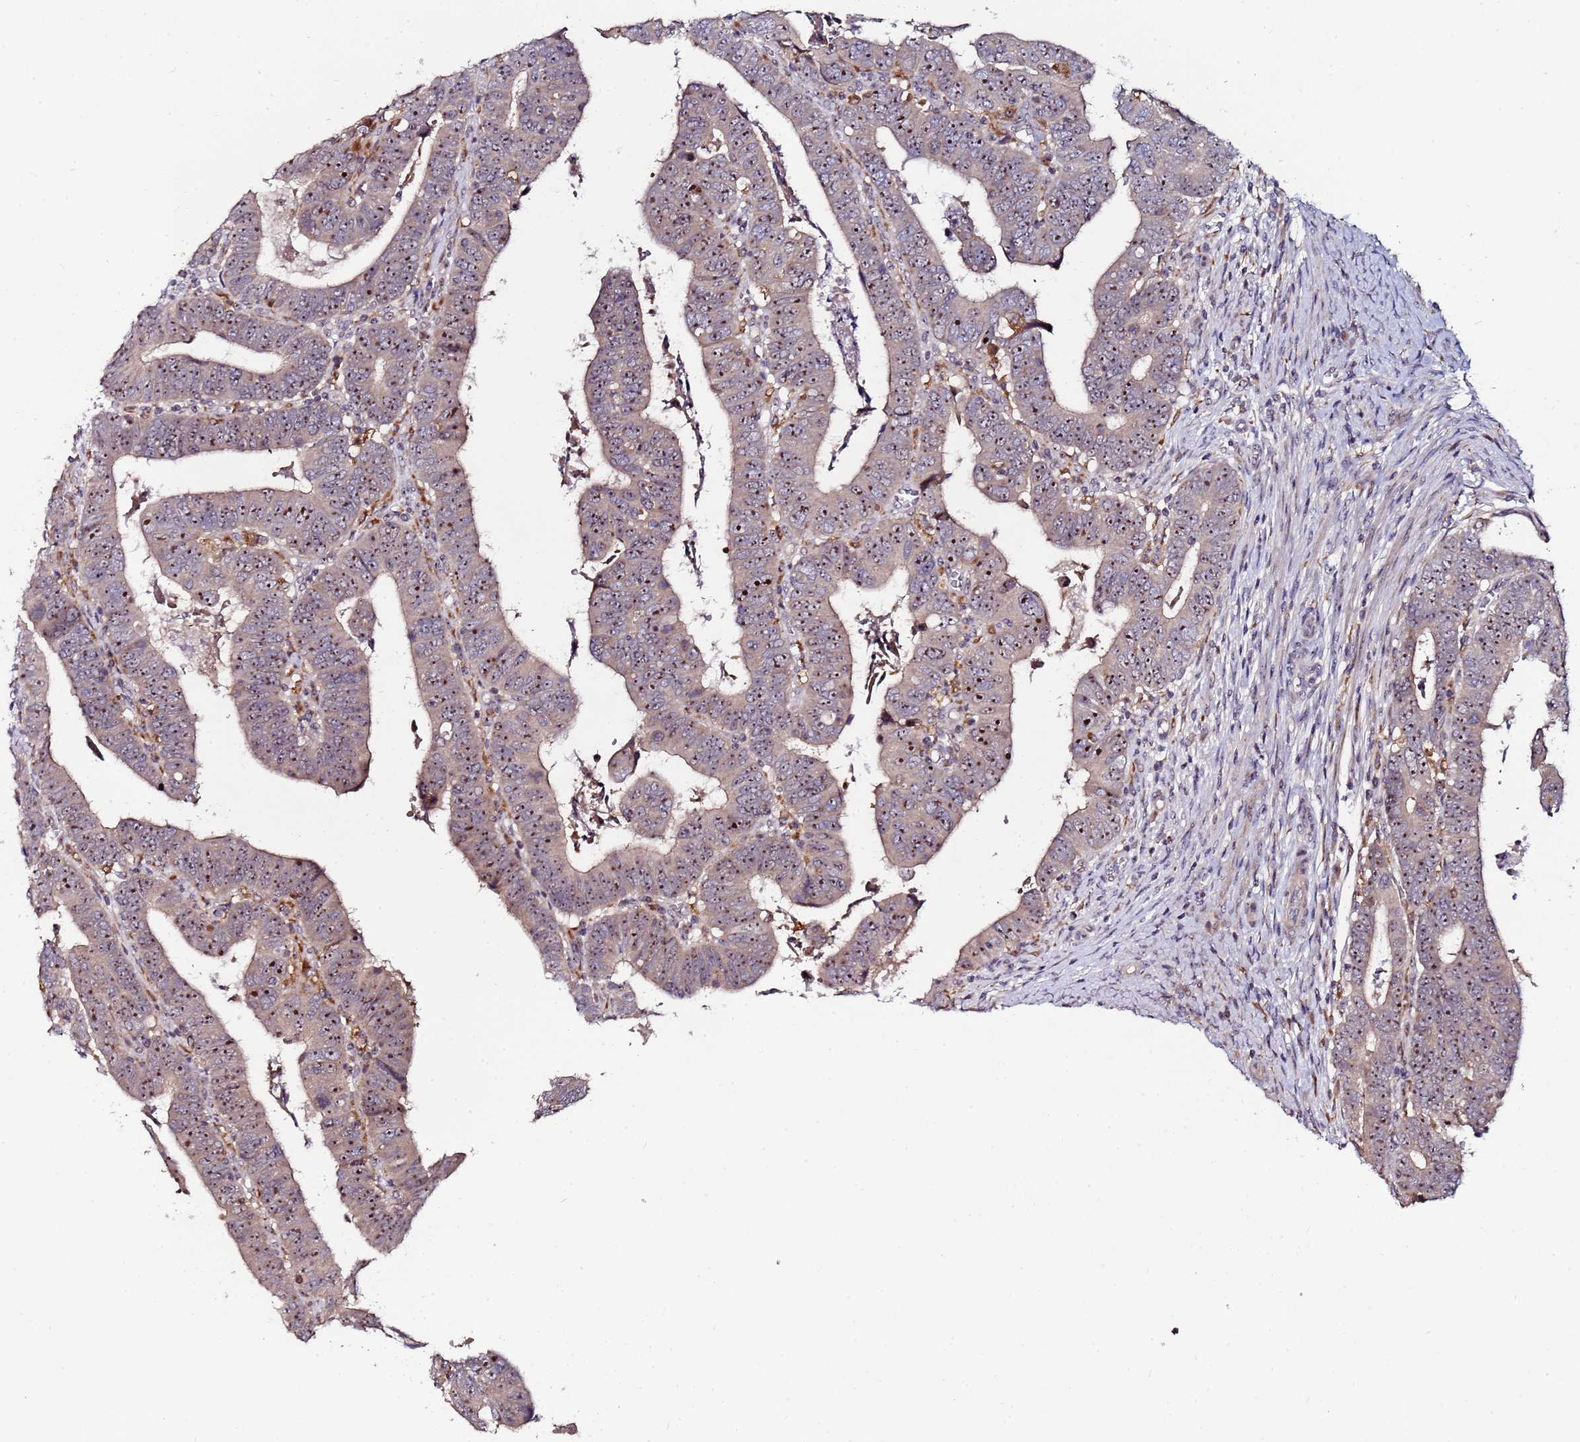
{"staining": {"intensity": "strong", "quantity": "25%-75%", "location": "nuclear"}, "tissue": "colorectal cancer", "cell_type": "Tumor cells", "image_type": "cancer", "snomed": [{"axis": "morphology", "description": "Normal tissue, NOS"}, {"axis": "morphology", "description": "Adenocarcinoma, NOS"}, {"axis": "topography", "description": "Rectum"}], "caption": "Immunohistochemical staining of human colorectal cancer exhibits high levels of strong nuclear expression in approximately 25%-75% of tumor cells.", "gene": "KRI1", "patient": {"sex": "female", "age": 65}}